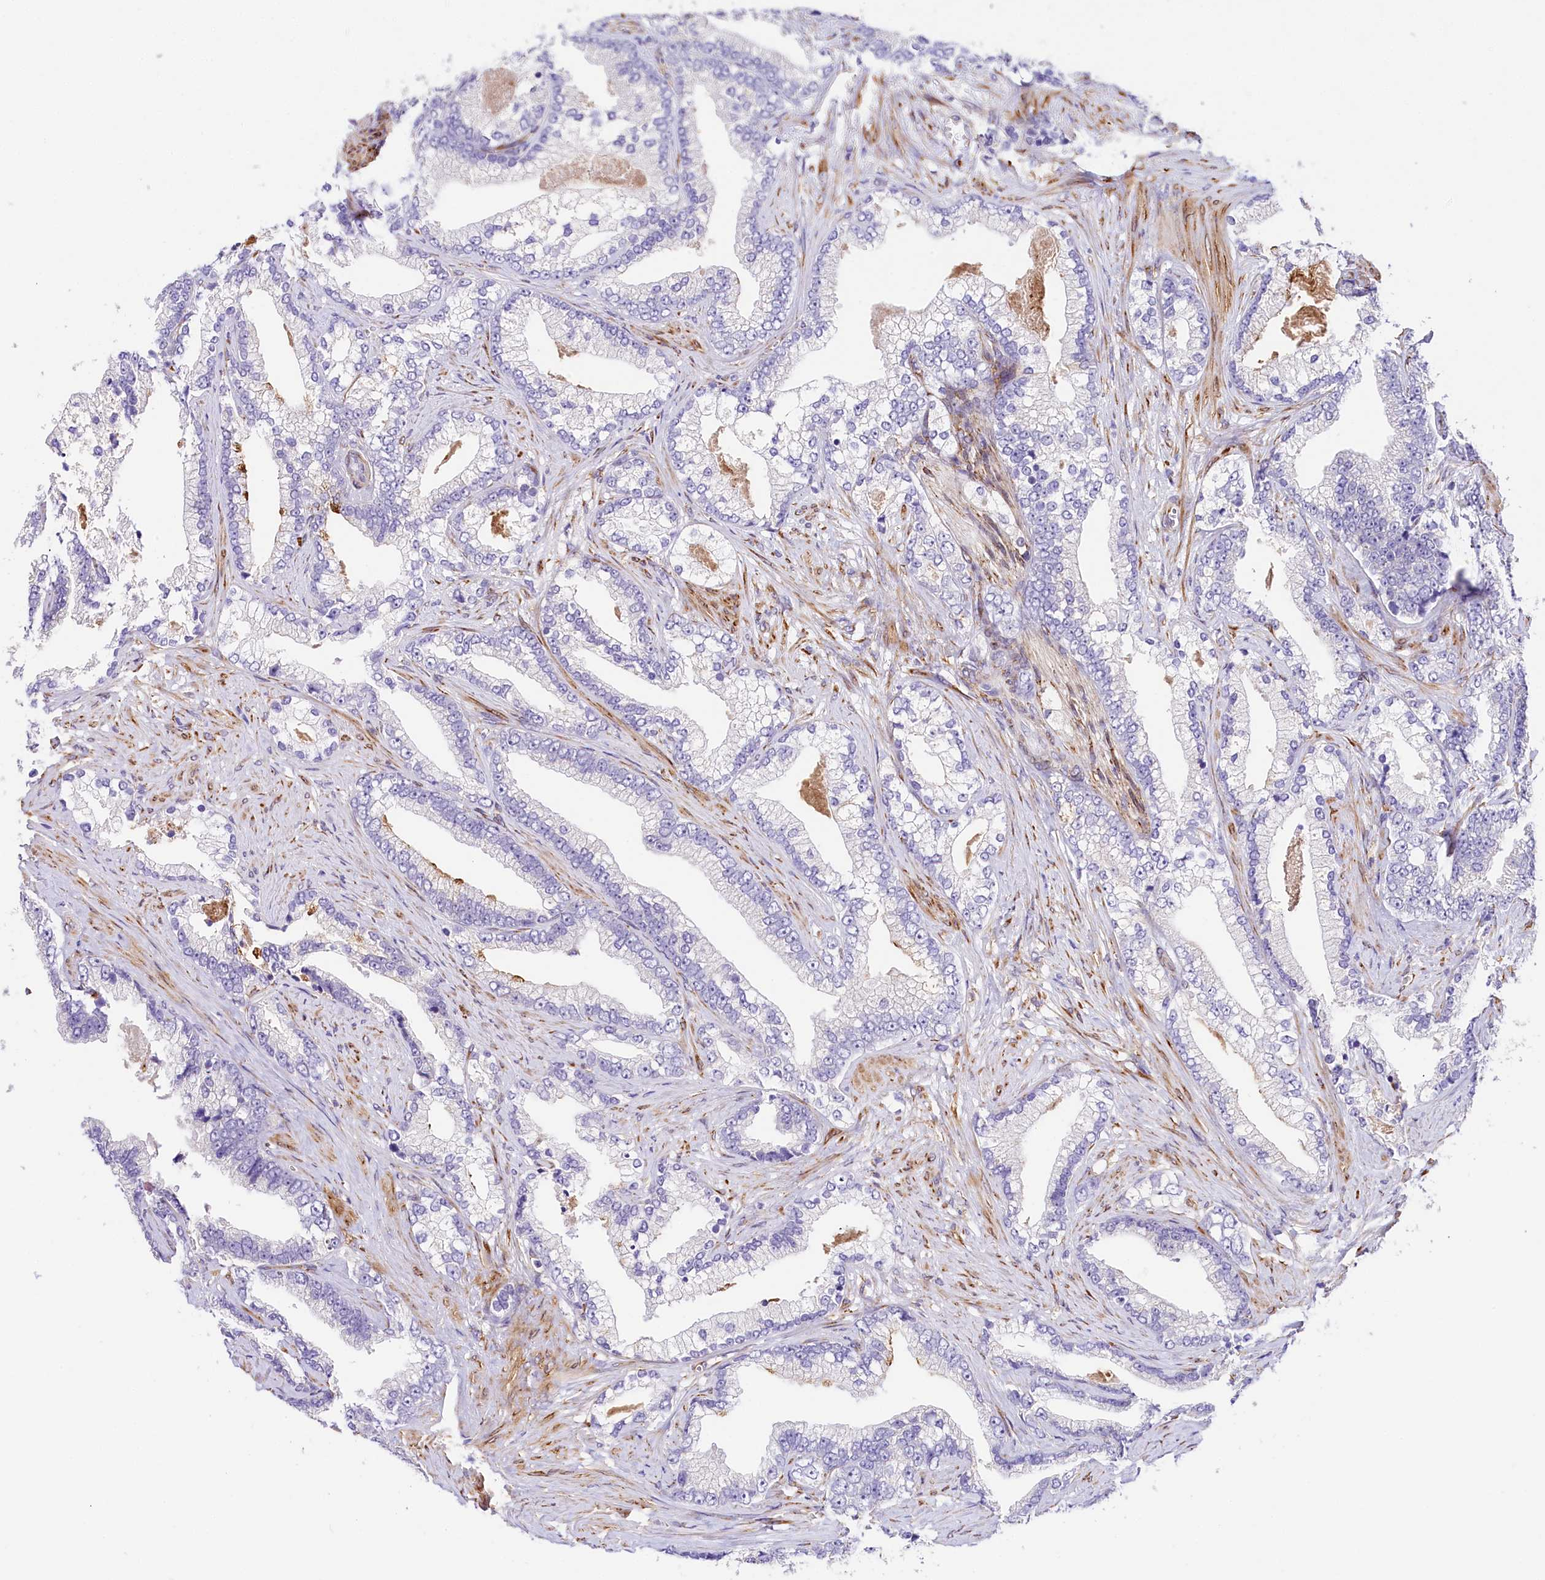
{"staining": {"intensity": "negative", "quantity": "none", "location": "none"}, "tissue": "prostate cancer", "cell_type": "Tumor cells", "image_type": "cancer", "snomed": [{"axis": "morphology", "description": "Adenocarcinoma, High grade"}, {"axis": "topography", "description": "Prostate and seminal vesicle, NOS"}], "caption": "Immunohistochemical staining of human prostate cancer (high-grade adenocarcinoma) demonstrates no significant positivity in tumor cells. (IHC, brightfield microscopy, high magnification).", "gene": "ITGA1", "patient": {"sex": "male", "age": 67}}